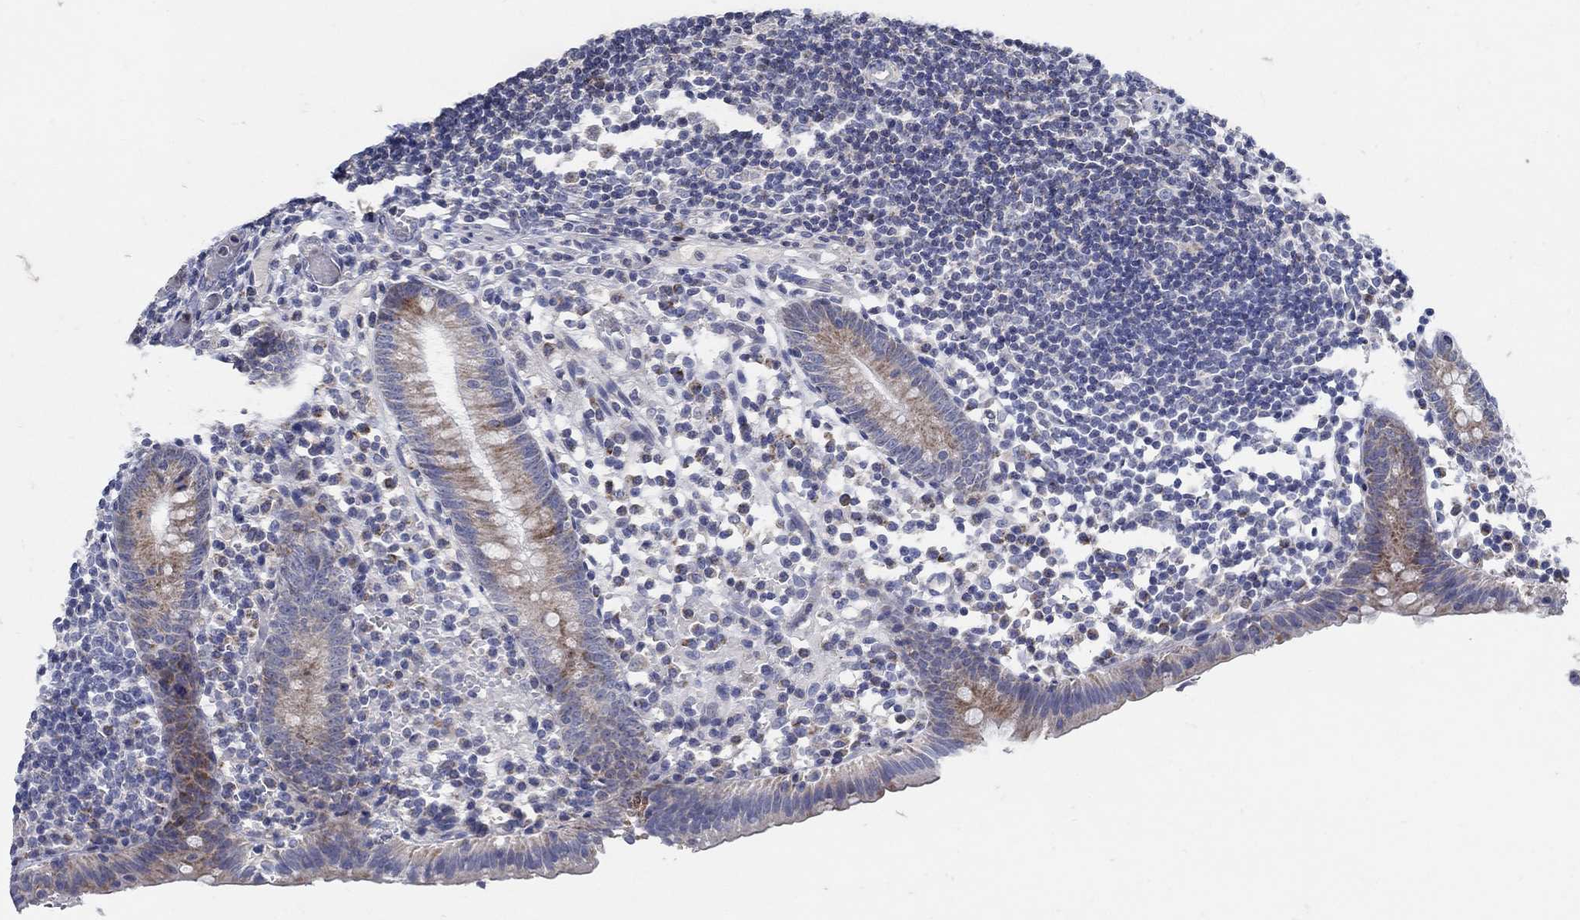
{"staining": {"intensity": "moderate", "quantity": "25%-75%", "location": "cytoplasmic/membranous"}, "tissue": "appendix", "cell_type": "Glandular cells", "image_type": "normal", "snomed": [{"axis": "morphology", "description": "Normal tissue, NOS"}, {"axis": "topography", "description": "Appendix"}], "caption": "Immunohistochemistry (IHC) (DAB) staining of benign appendix displays moderate cytoplasmic/membranous protein positivity in approximately 25%-75% of glandular cells. (DAB IHC with brightfield microscopy, high magnification).", "gene": "HMX2", "patient": {"sex": "female", "age": 40}}